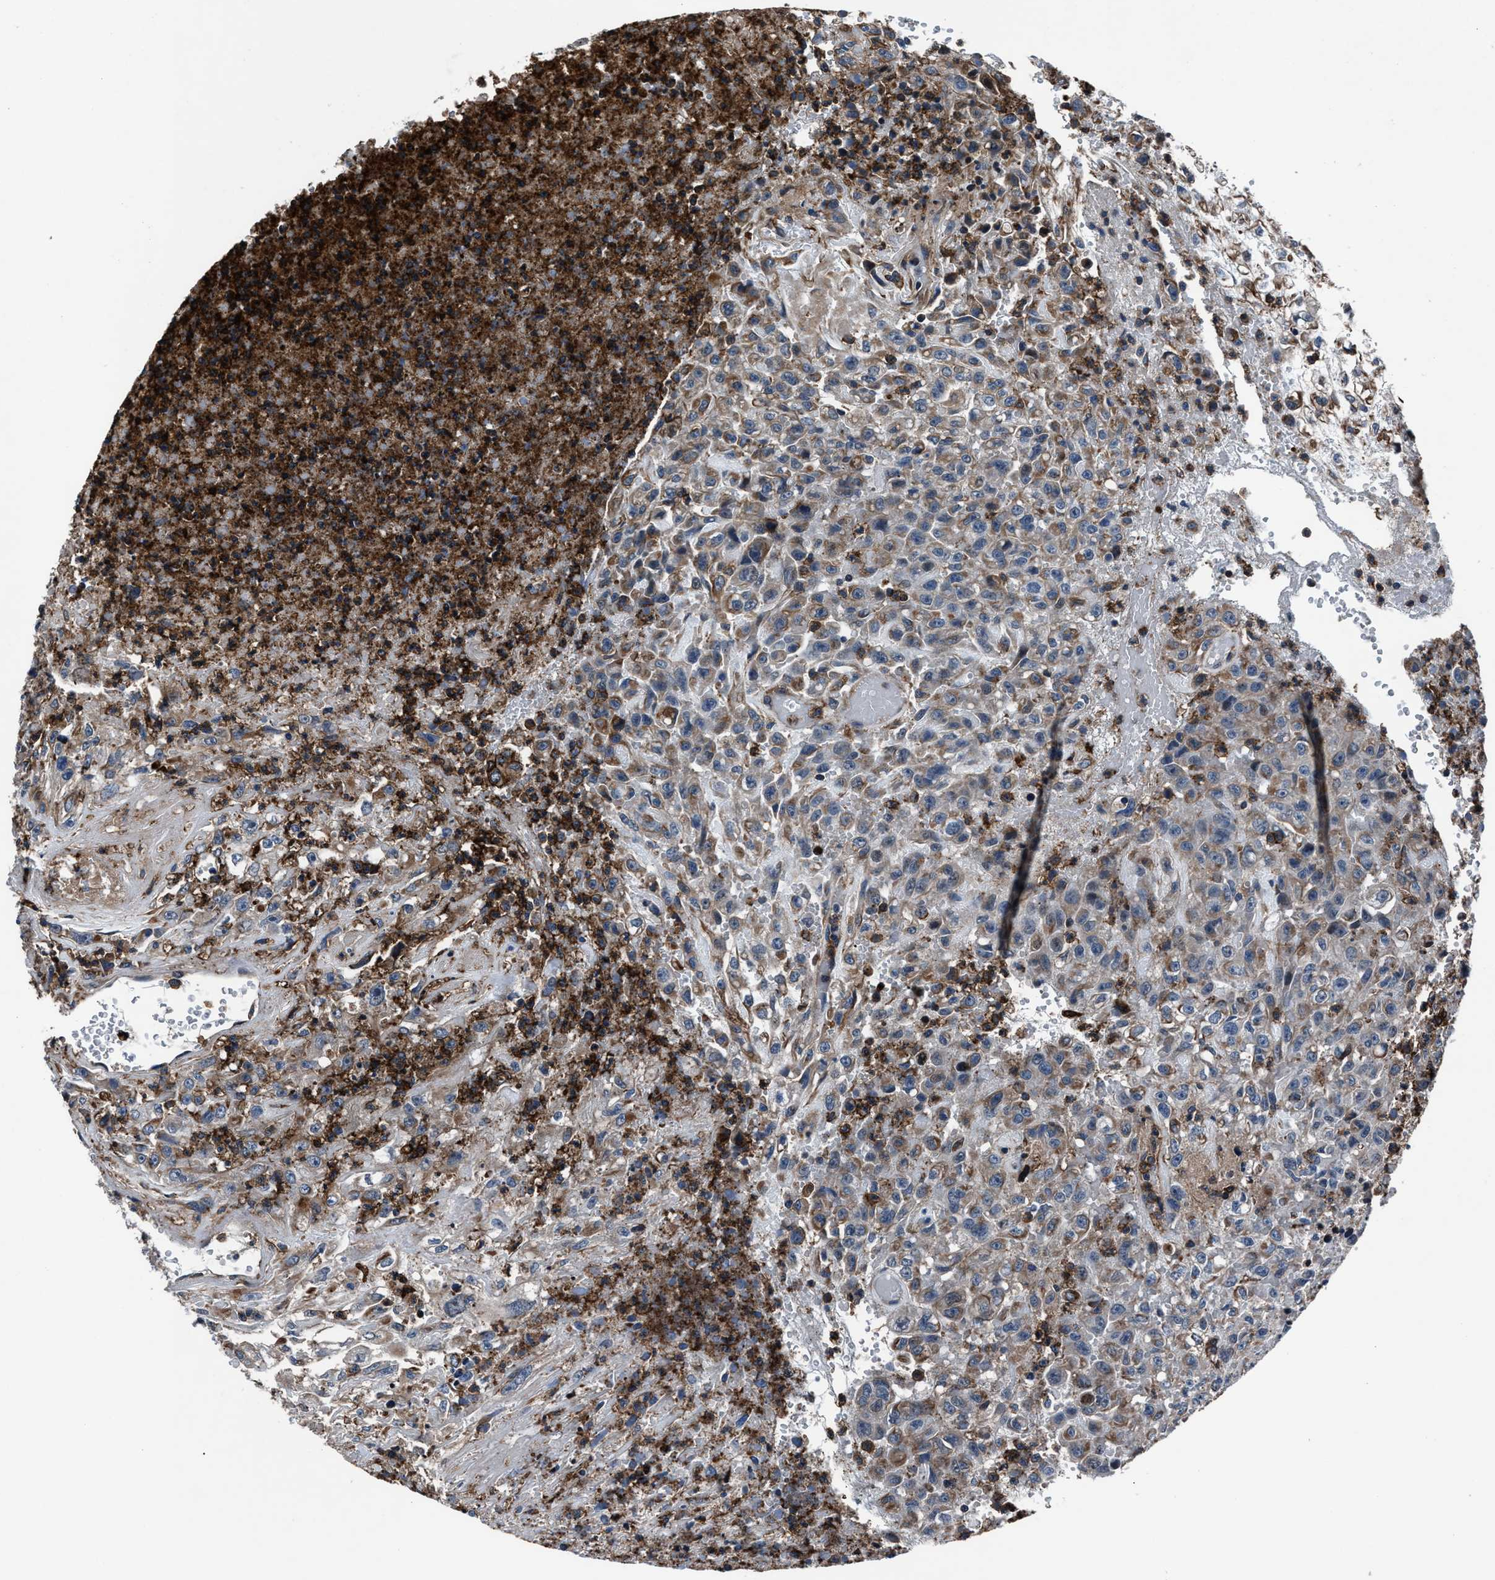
{"staining": {"intensity": "moderate", "quantity": "25%-75%", "location": "cytoplasmic/membranous"}, "tissue": "urothelial cancer", "cell_type": "Tumor cells", "image_type": "cancer", "snomed": [{"axis": "morphology", "description": "Urothelial carcinoma, High grade"}, {"axis": "topography", "description": "Urinary bladder"}], "caption": "A micrograph of urothelial carcinoma (high-grade) stained for a protein reveals moderate cytoplasmic/membranous brown staining in tumor cells.", "gene": "MFSD11", "patient": {"sex": "male", "age": 46}}